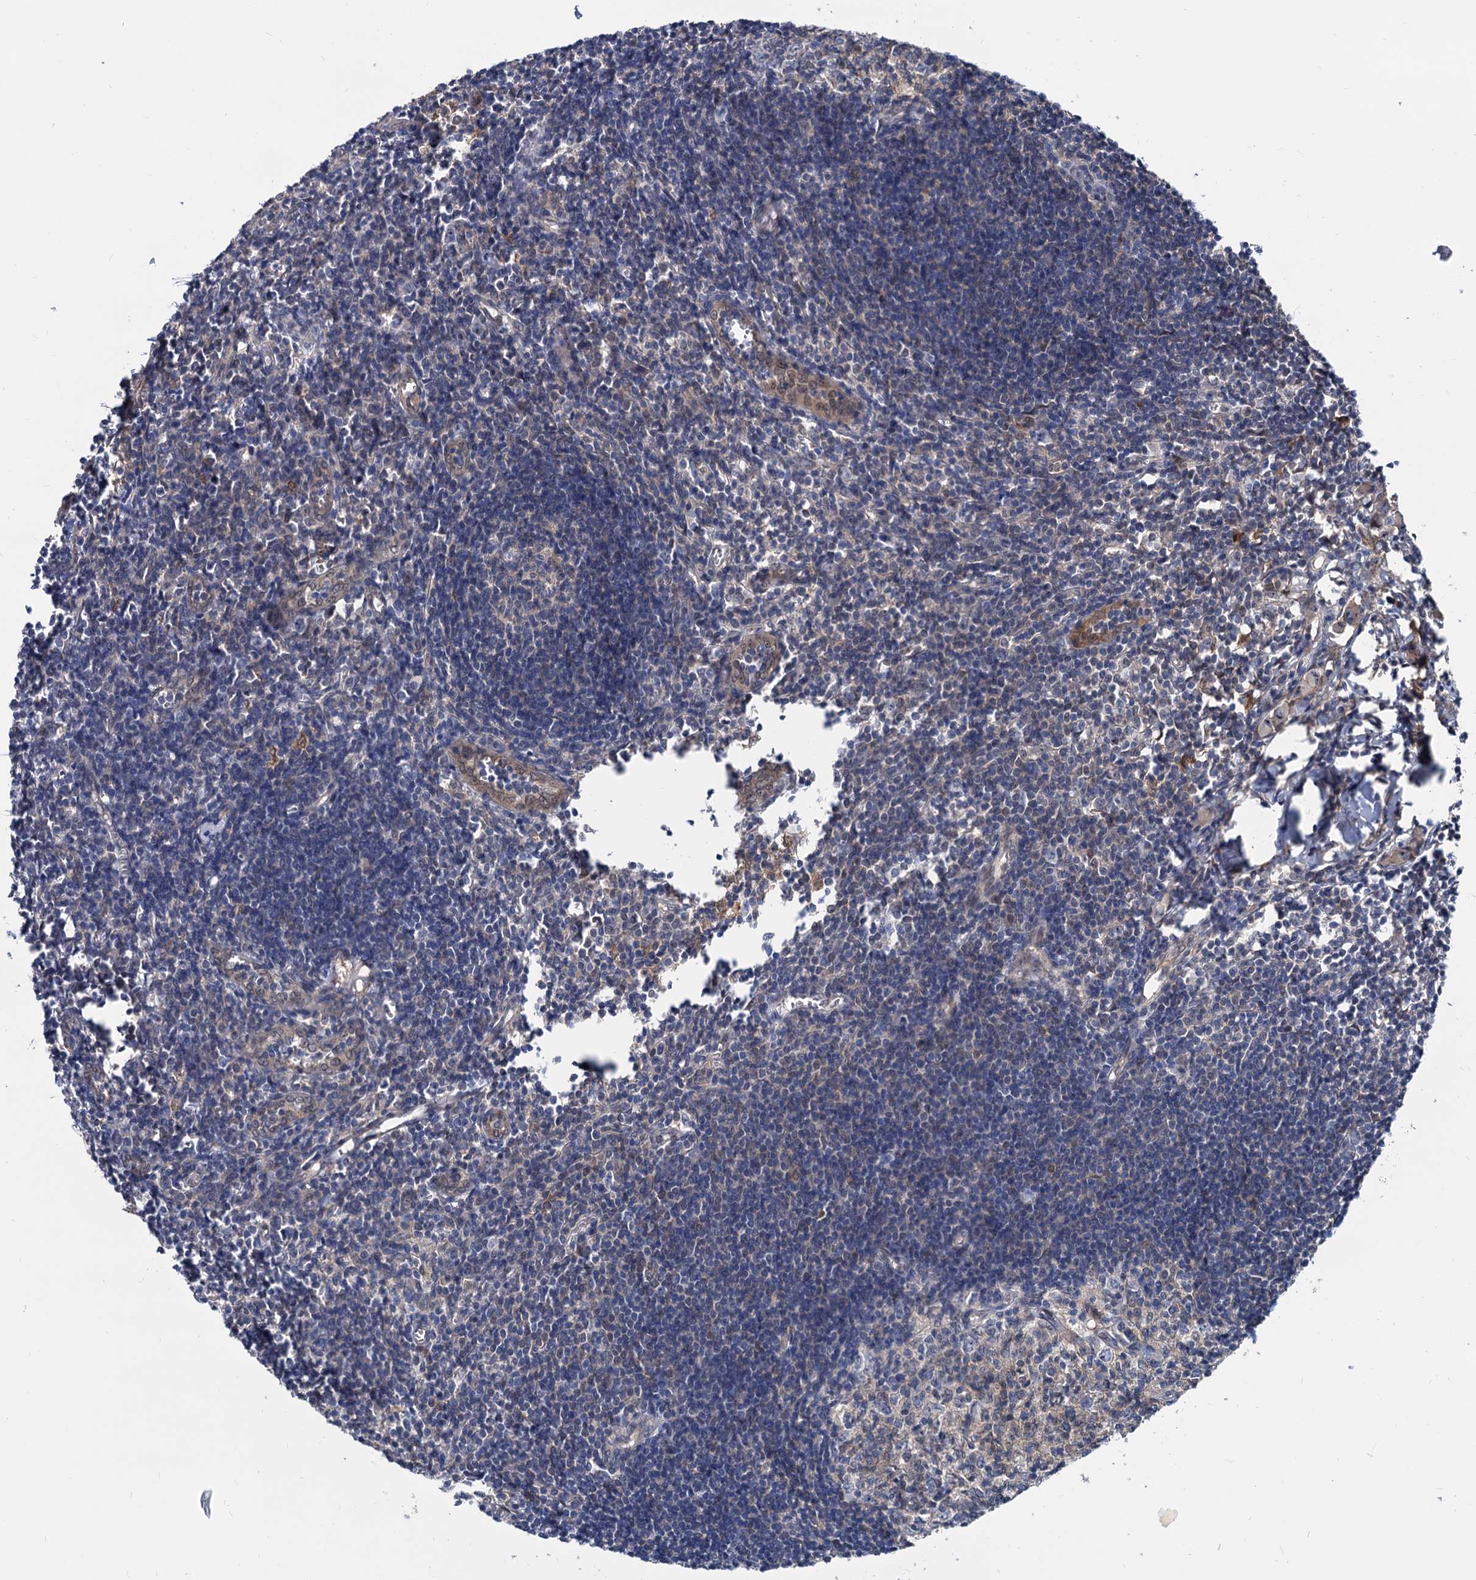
{"staining": {"intensity": "weak", "quantity": "25%-75%", "location": "cytoplasmic/membranous"}, "tissue": "lymph node", "cell_type": "Germinal center cells", "image_type": "normal", "snomed": [{"axis": "morphology", "description": "Normal tissue, NOS"}, {"axis": "morphology", "description": "Malignant melanoma, Metastatic site"}, {"axis": "topography", "description": "Lymph node"}], "caption": "This is an image of IHC staining of unremarkable lymph node, which shows weak positivity in the cytoplasmic/membranous of germinal center cells.", "gene": "SNX15", "patient": {"sex": "male", "age": 41}}